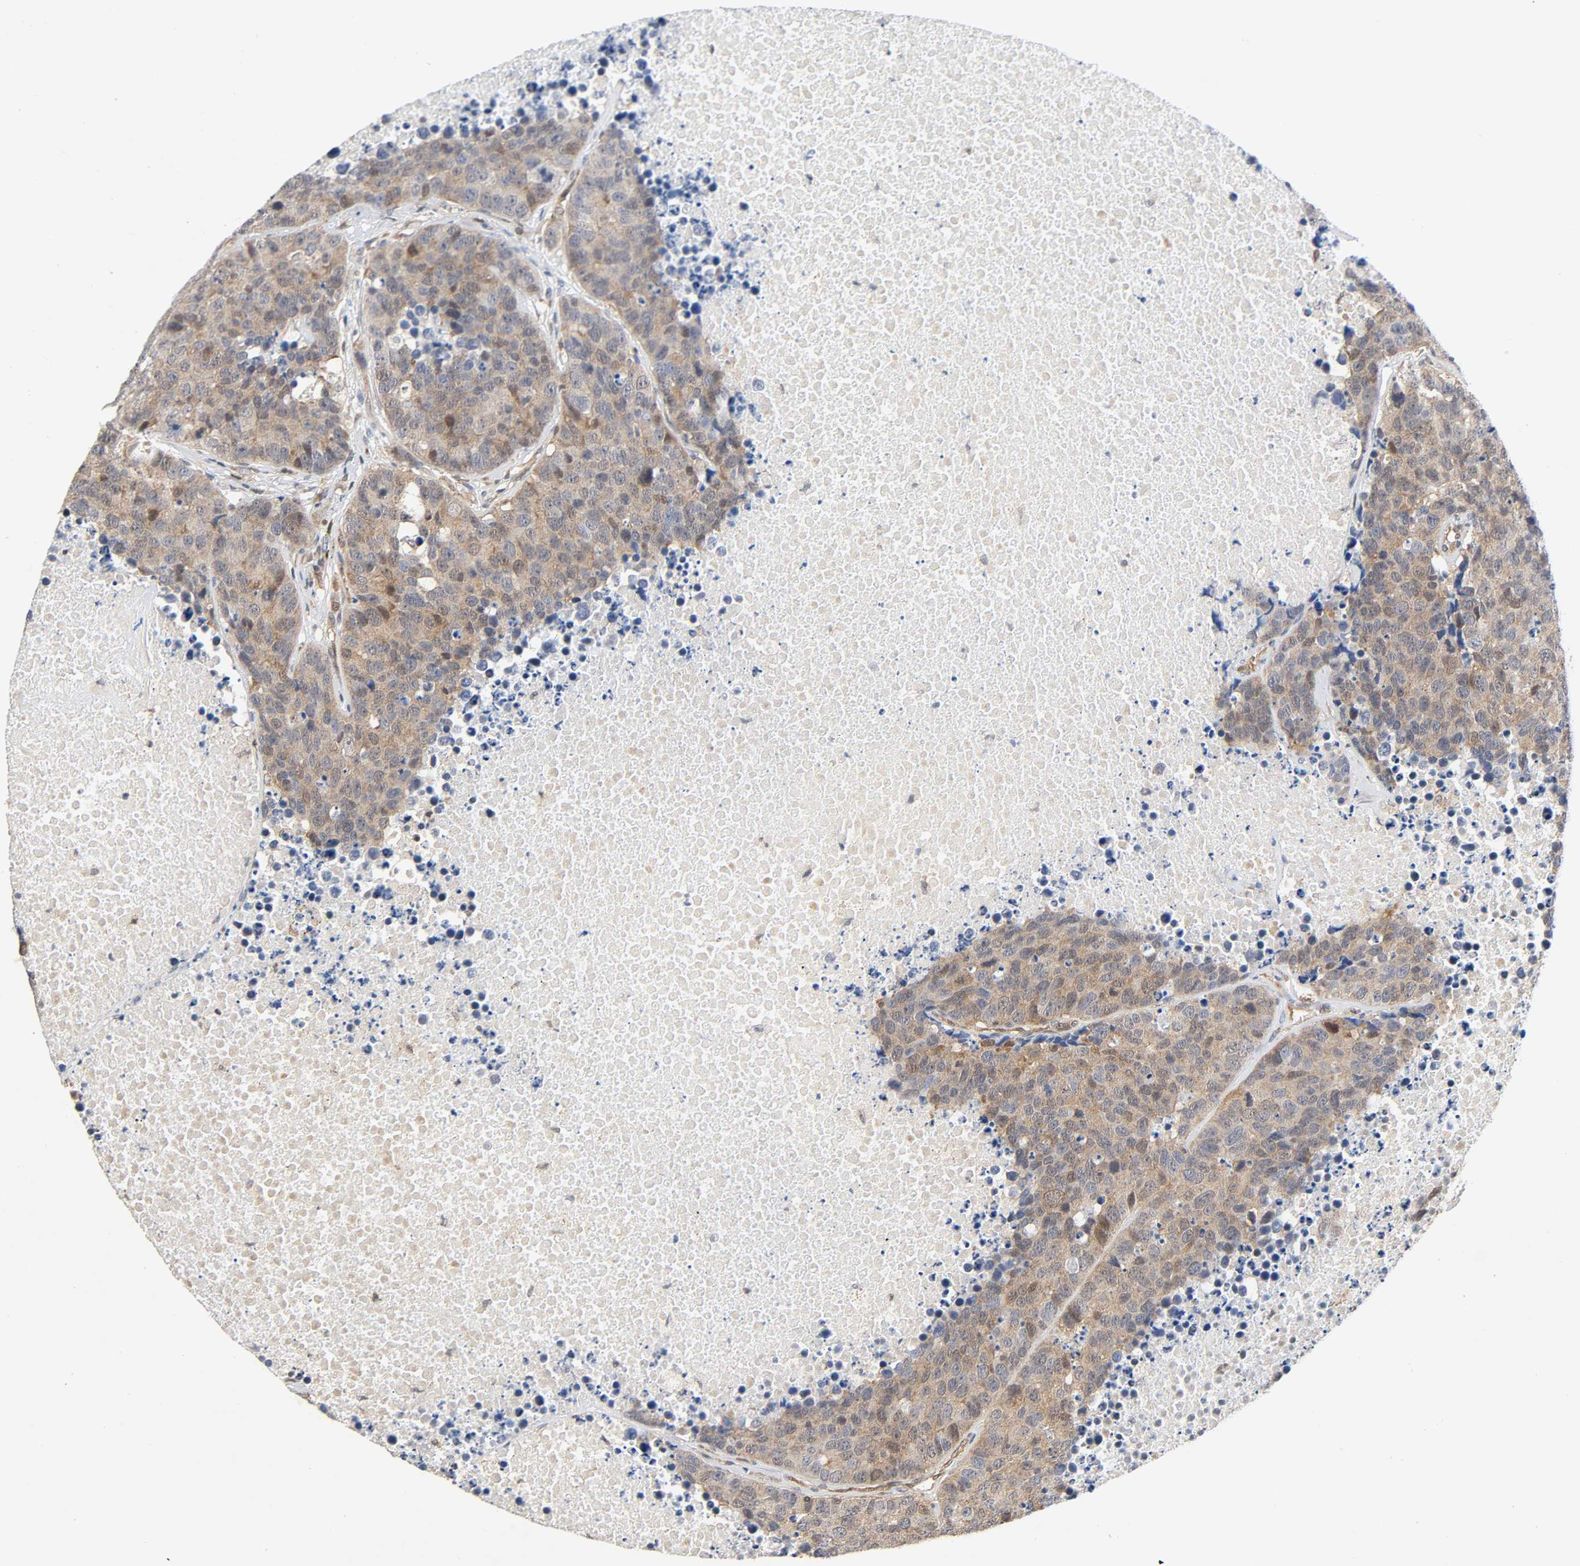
{"staining": {"intensity": "weak", "quantity": ">75%", "location": "cytoplasmic/membranous,nuclear"}, "tissue": "carcinoid", "cell_type": "Tumor cells", "image_type": "cancer", "snomed": [{"axis": "morphology", "description": "Carcinoid, malignant, NOS"}, {"axis": "topography", "description": "Lung"}], "caption": "This histopathology image exhibits IHC staining of human carcinoid (malignant), with low weak cytoplasmic/membranous and nuclear staining in about >75% of tumor cells.", "gene": "CASP9", "patient": {"sex": "male", "age": 60}}